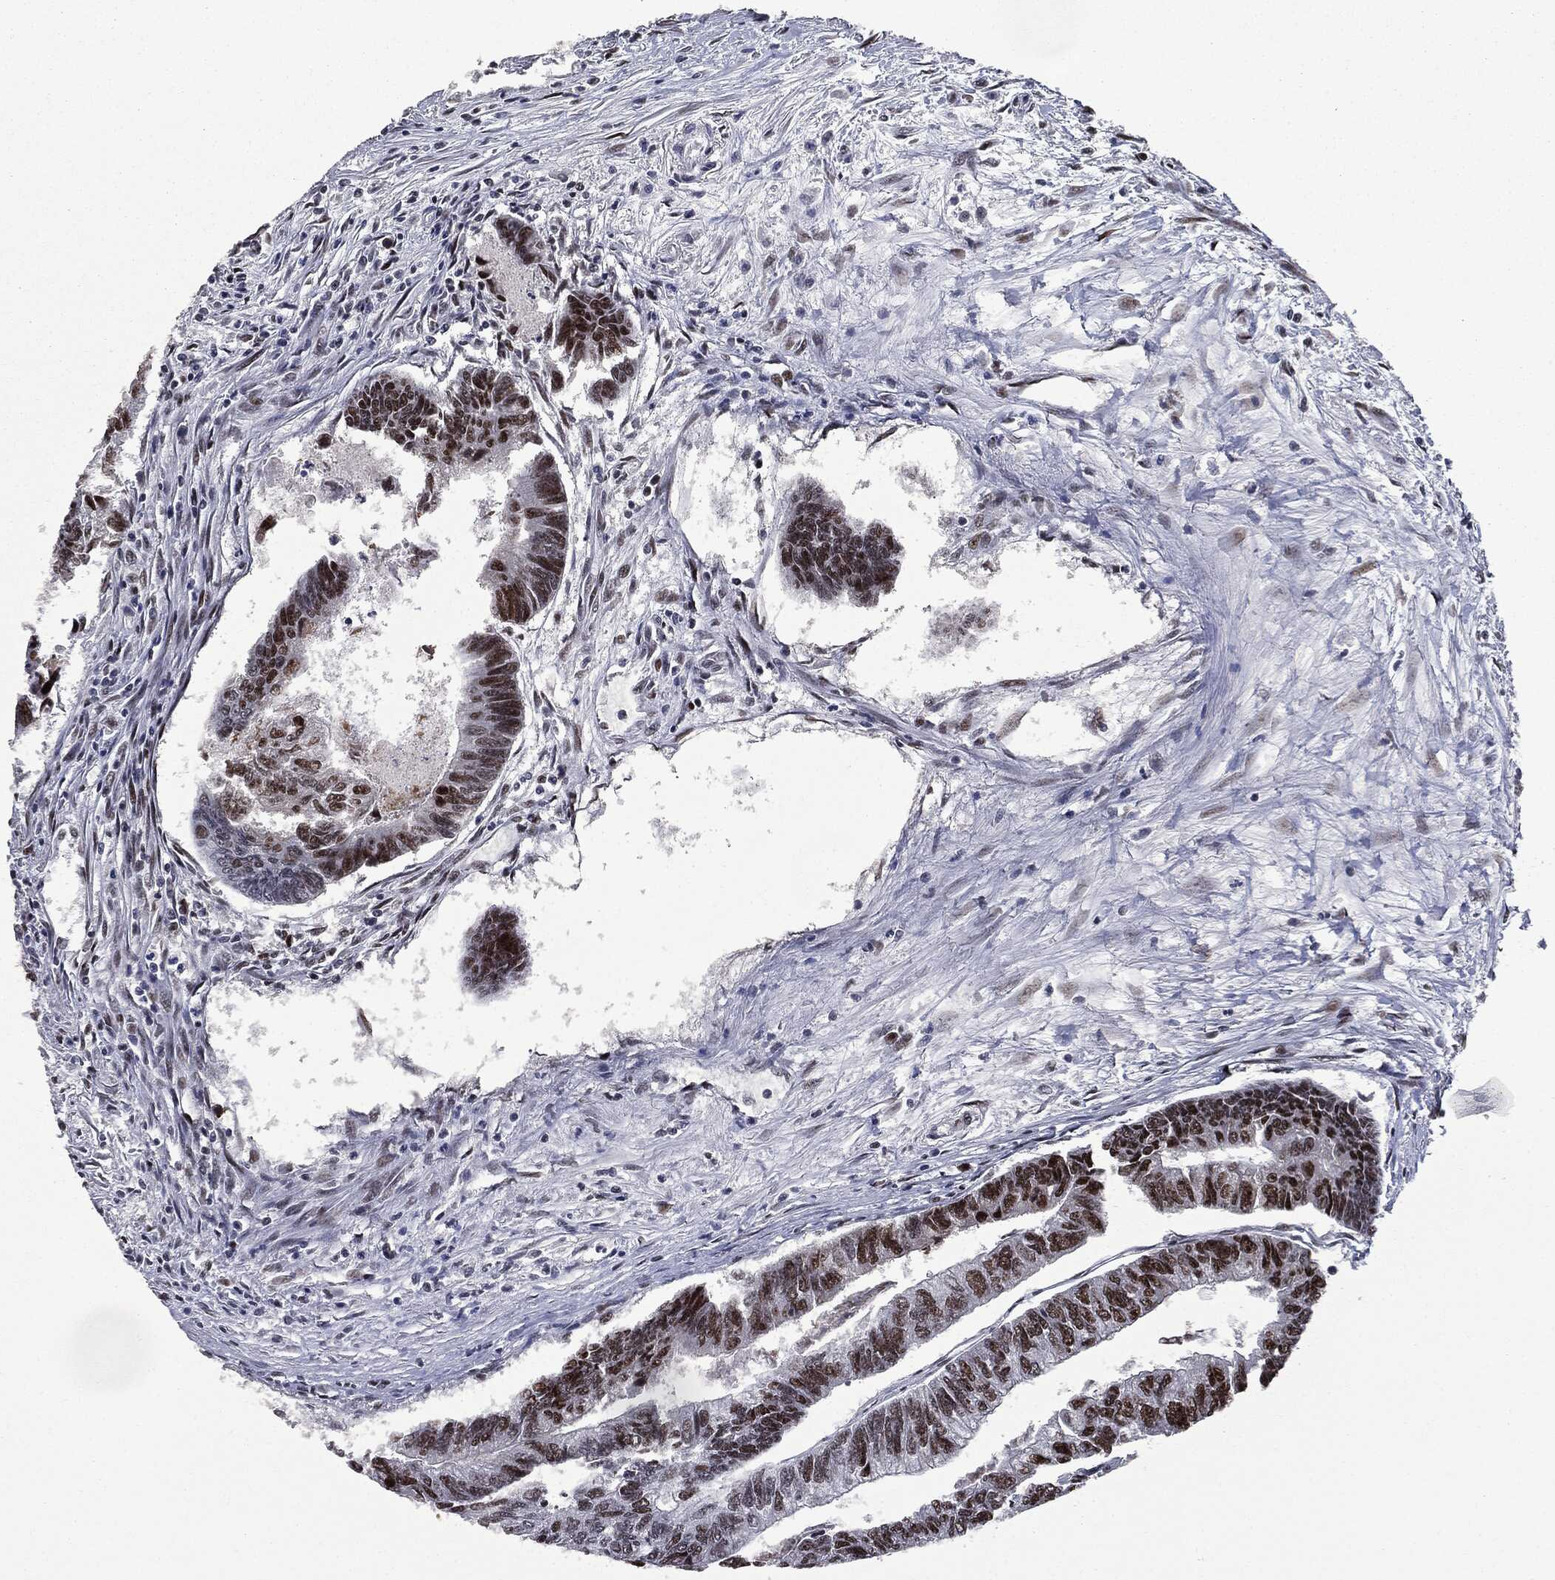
{"staining": {"intensity": "strong", "quantity": ">75%", "location": "nuclear"}, "tissue": "colorectal cancer", "cell_type": "Tumor cells", "image_type": "cancer", "snomed": [{"axis": "morphology", "description": "Adenocarcinoma, NOS"}, {"axis": "topography", "description": "Colon"}], "caption": "There is high levels of strong nuclear expression in tumor cells of colorectal cancer (adenocarcinoma), as demonstrated by immunohistochemical staining (brown color).", "gene": "MSH2", "patient": {"sex": "female", "age": 65}}